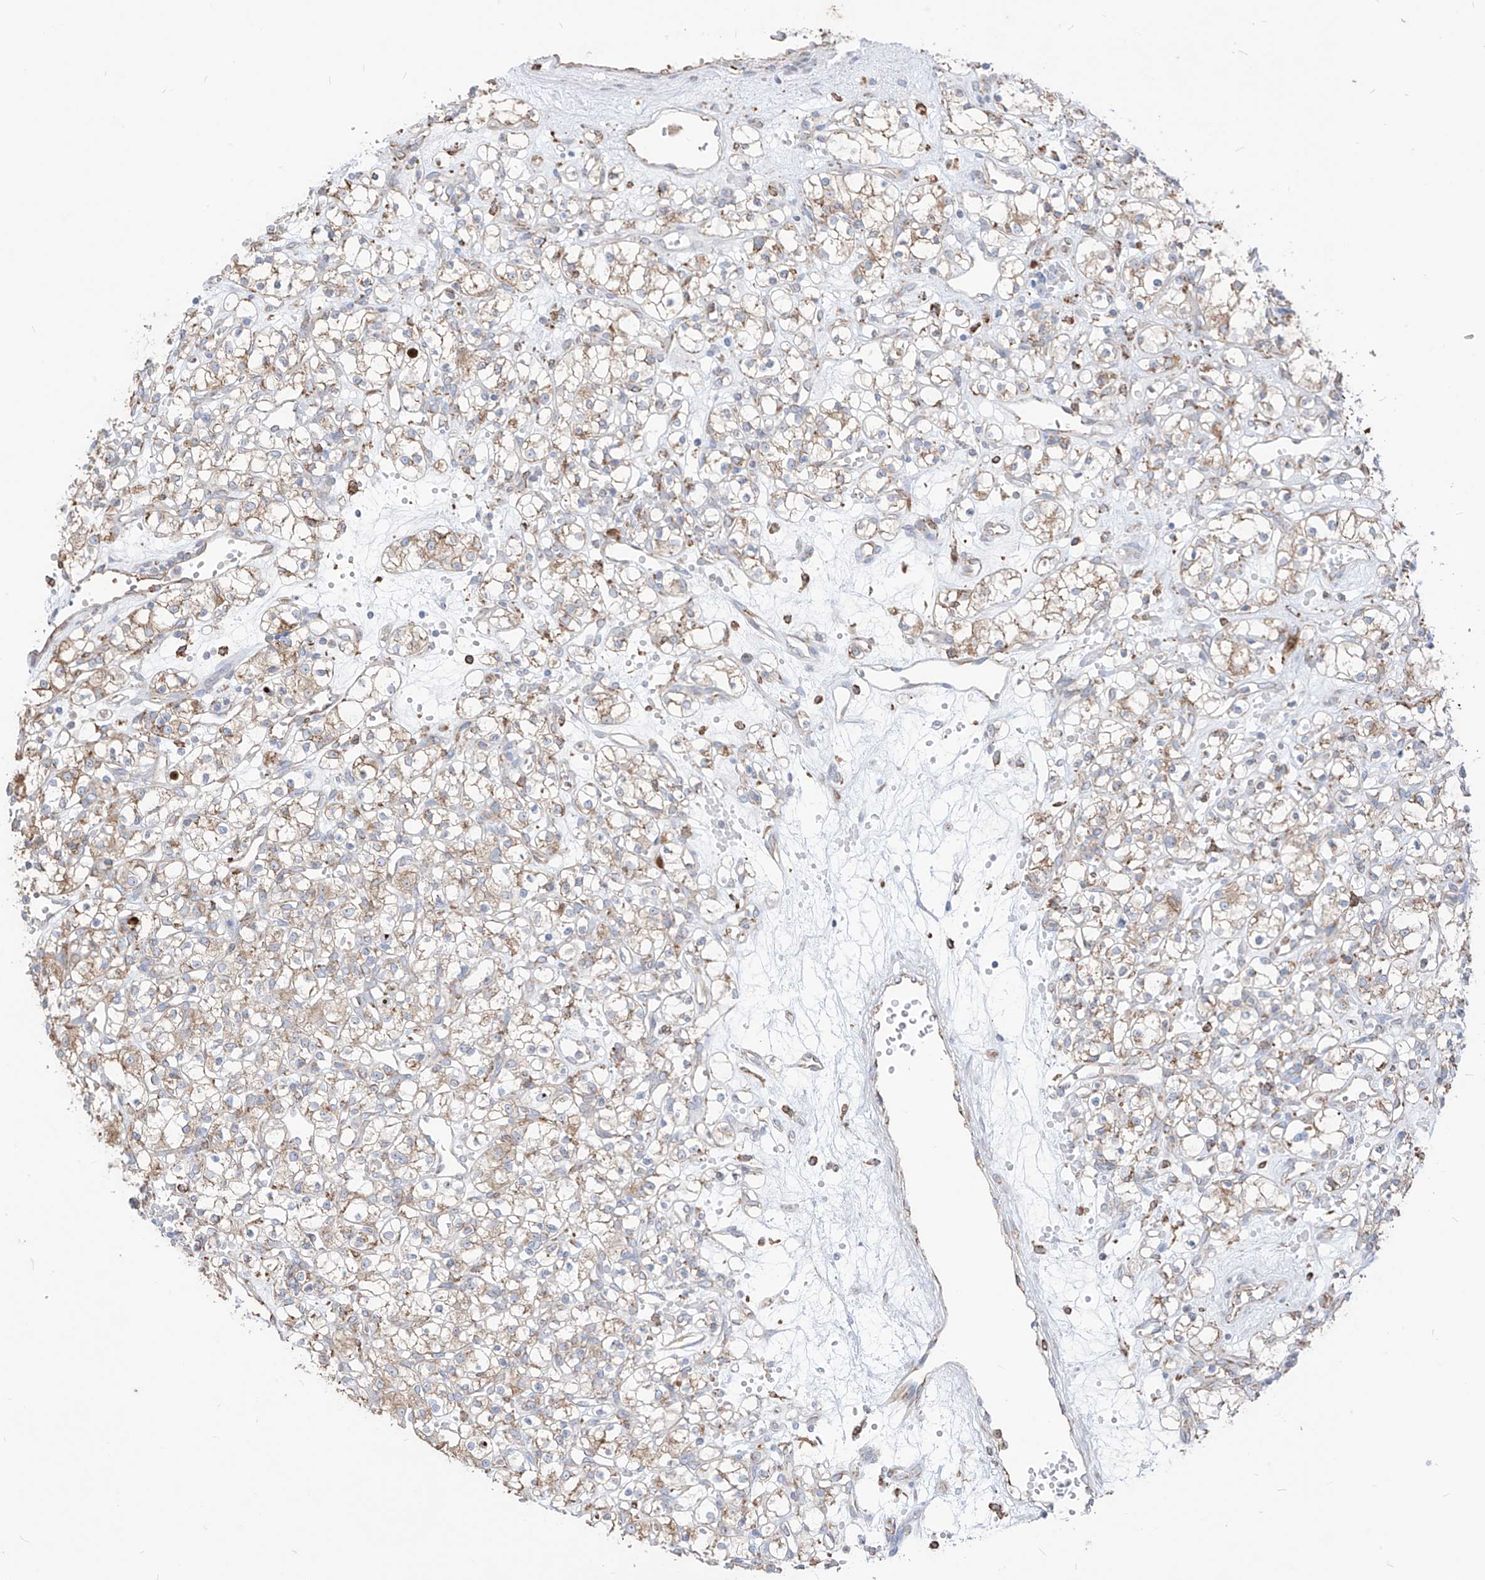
{"staining": {"intensity": "weak", "quantity": "<25%", "location": "cytoplasmic/membranous"}, "tissue": "renal cancer", "cell_type": "Tumor cells", "image_type": "cancer", "snomed": [{"axis": "morphology", "description": "Adenocarcinoma, NOS"}, {"axis": "topography", "description": "Kidney"}], "caption": "The histopathology image displays no staining of tumor cells in renal adenocarcinoma. The staining is performed using DAB (3,3'-diaminobenzidine) brown chromogen with nuclei counter-stained in using hematoxylin.", "gene": "PDIA6", "patient": {"sex": "female", "age": 59}}